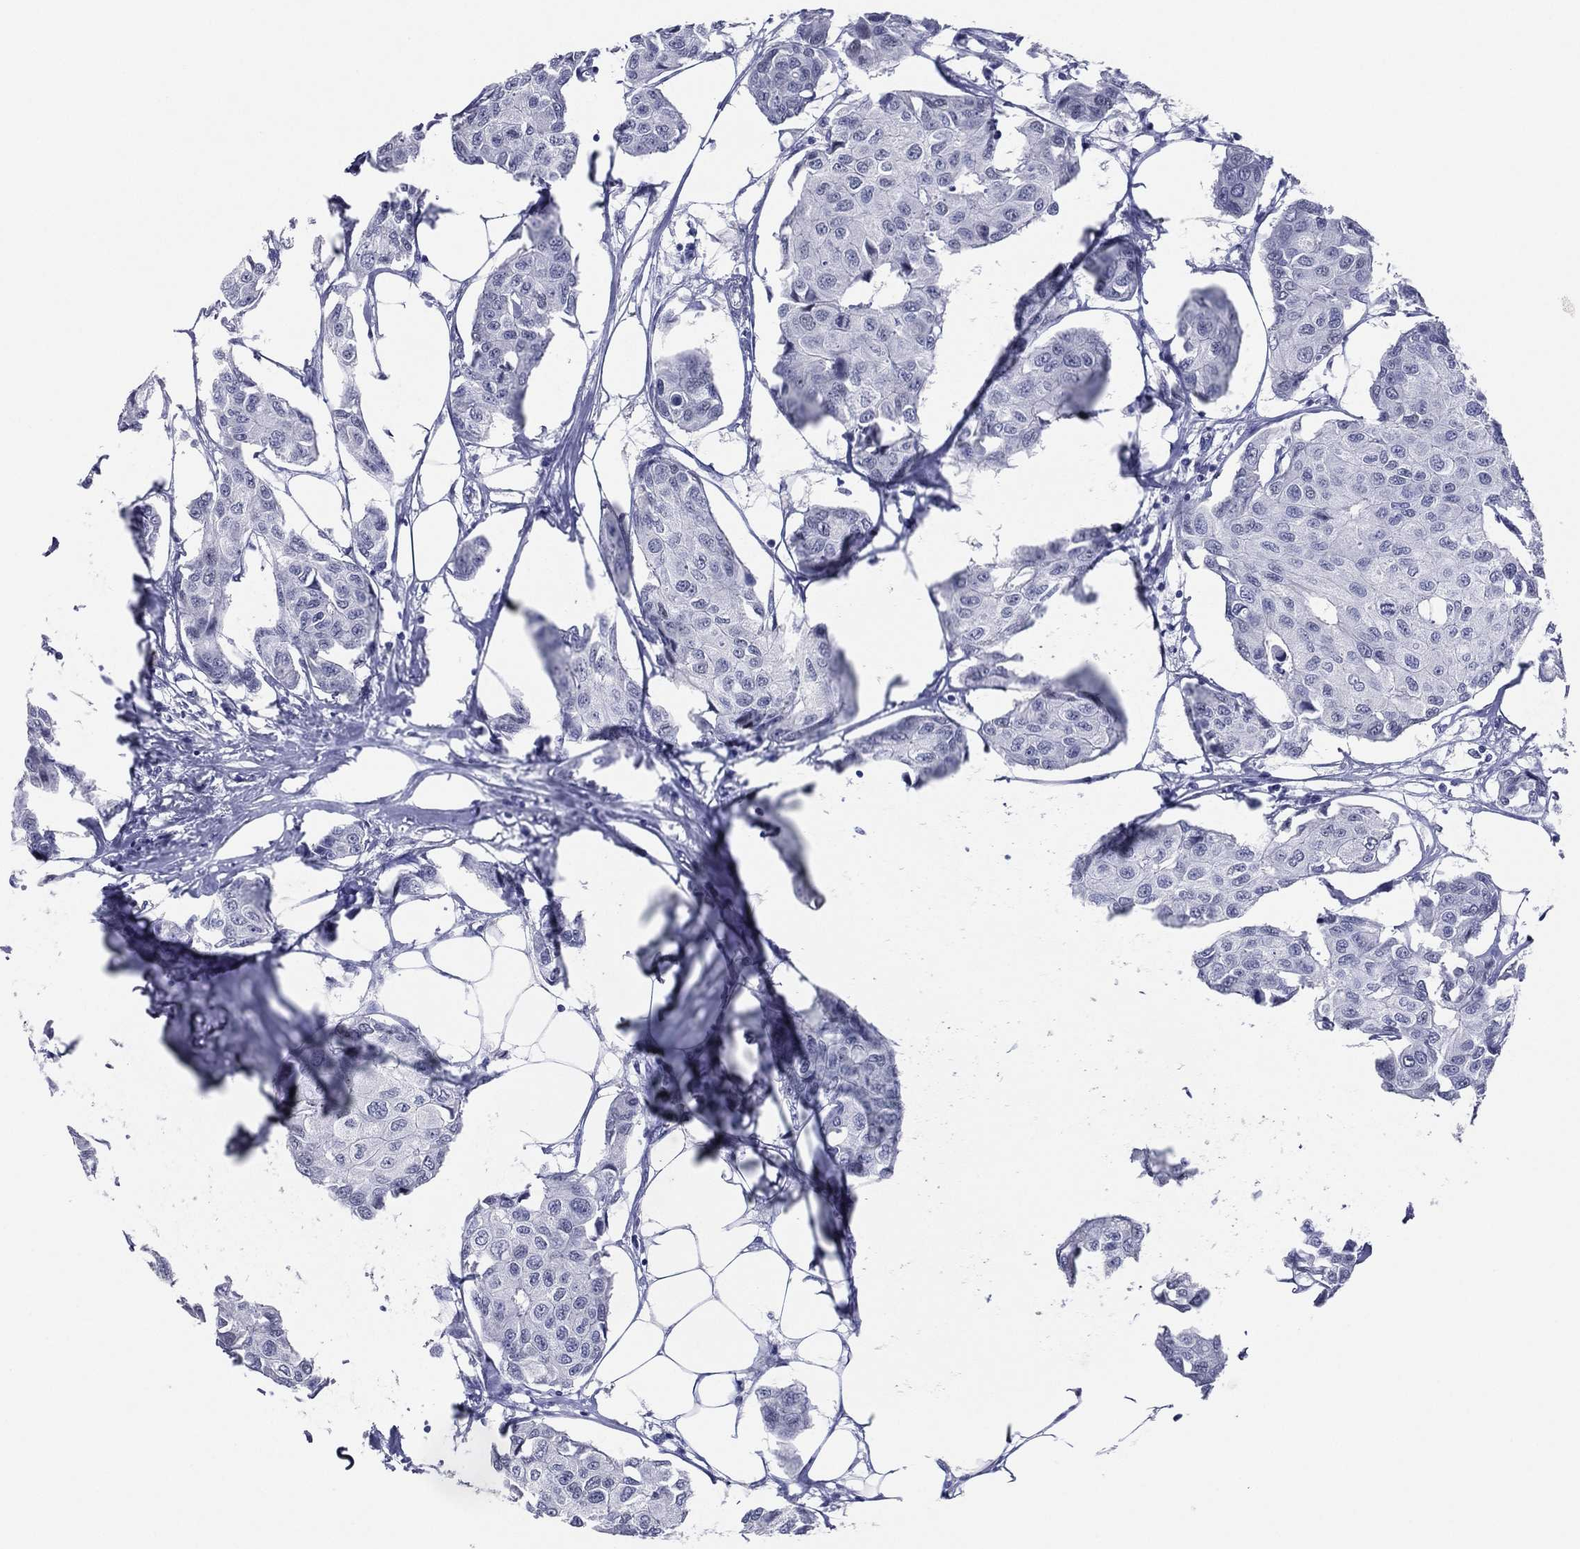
{"staining": {"intensity": "negative", "quantity": "none", "location": "none"}, "tissue": "breast cancer", "cell_type": "Tumor cells", "image_type": "cancer", "snomed": [{"axis": "morphology", "description": "Duct carcinoma"}, {"axis": "topography", "description": "Breast"}], "caption": "A micrograph of human breast cancer (invasive ductal carcinoma) is negative for staining in tumor cells.", "gene": "TFAP2A", "patient": {"sex": "female", "age": 80}}